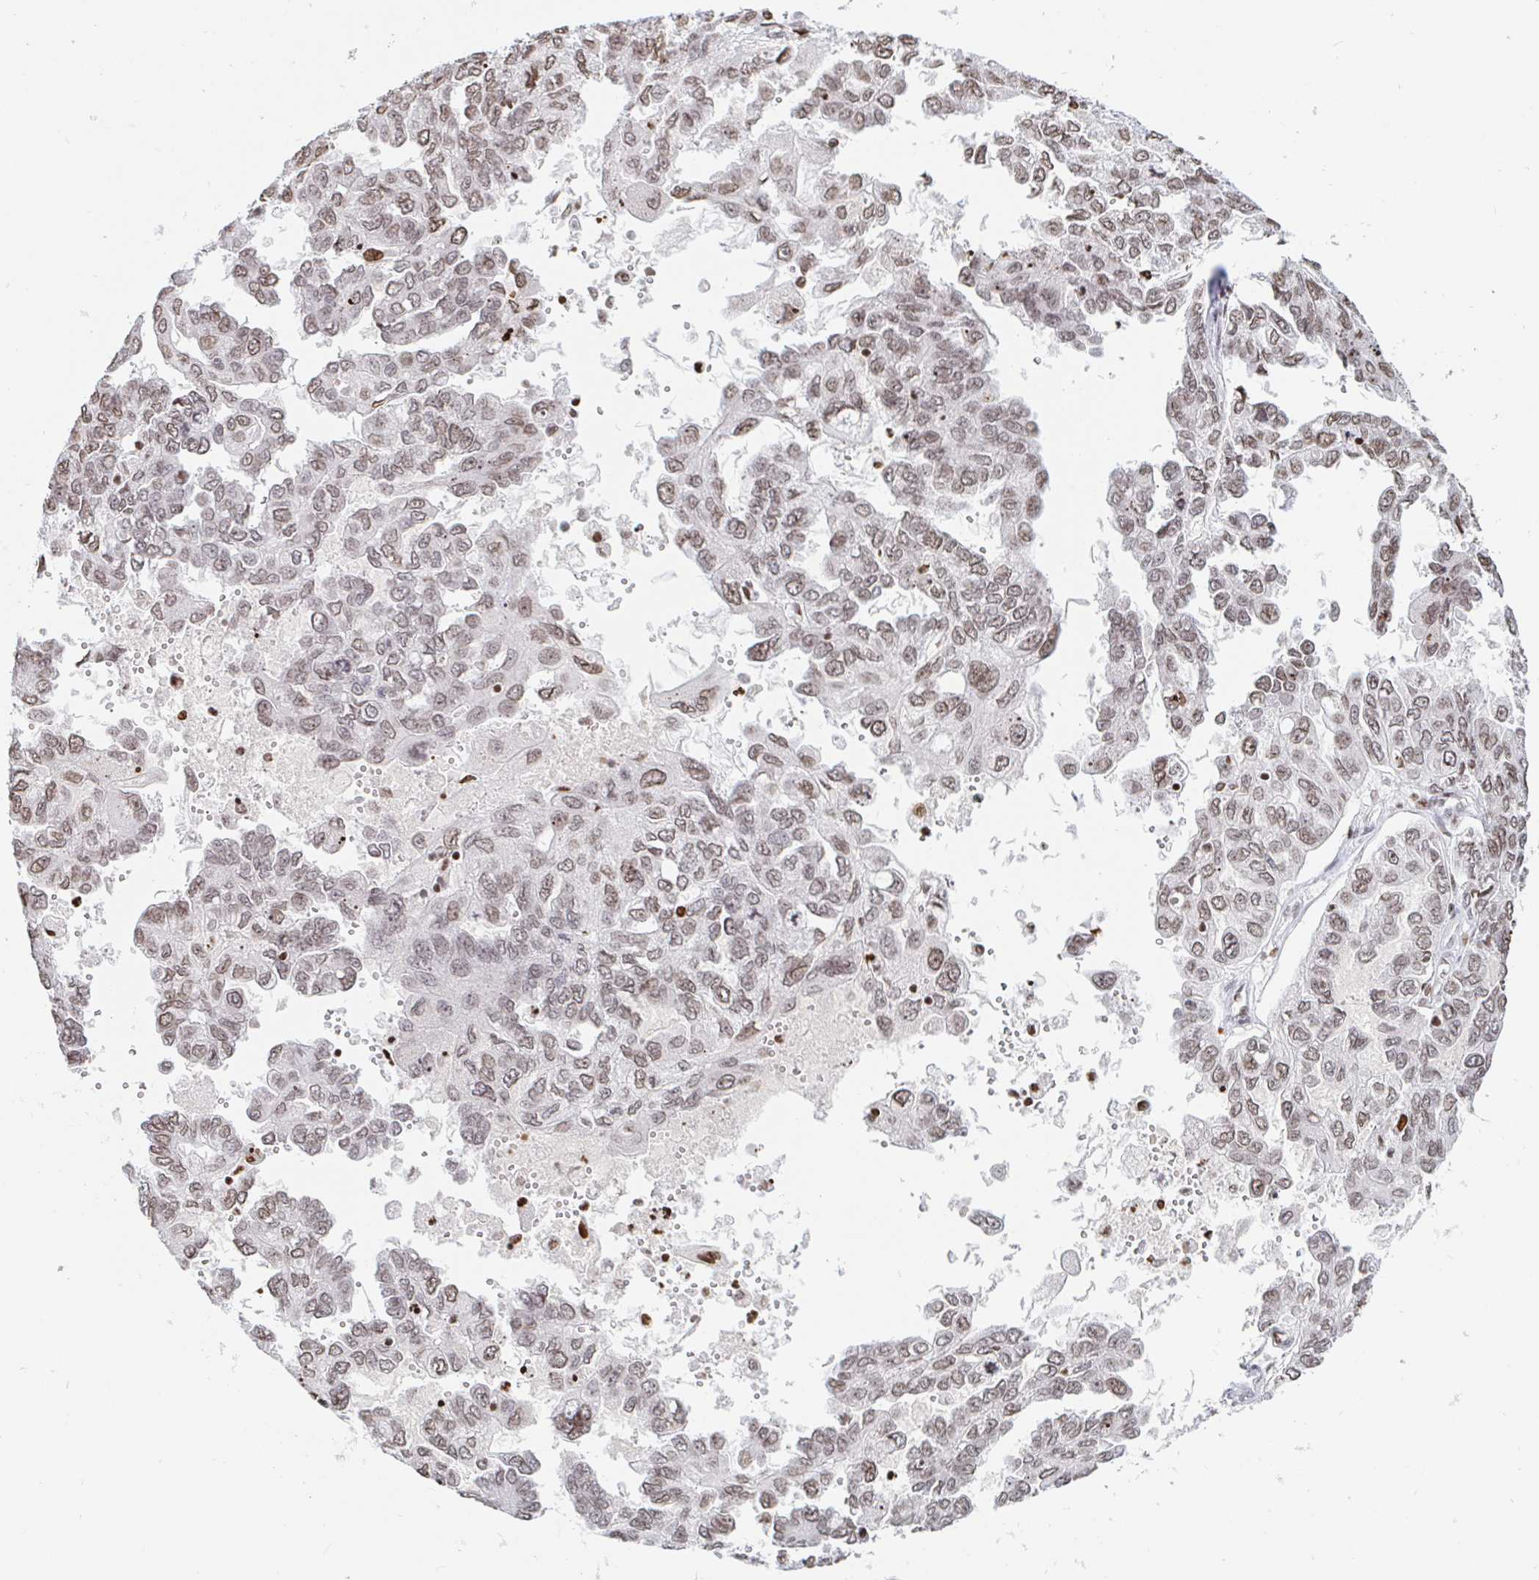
{"staining": {"intensity": "moderate", "quantity": "25%-75%", "location": "nuclear"}, "tissue": "ovarian cancer", "cell_type": "Tumor cells", "image_type": "cancer", "snomed": [{"axis": "morphology", "description": "Cystadenocarcinoma, serous, NOS"}, {"axis": "topography", "description": "Ovary"}], "caption": "This image demonstrates serous cystadenocarcinoma (ovarian) stained with immunohistochemistry to label a protein in brown. The nuclear of tumor cells show moderate positivity for the protein. Nuclei are counter-stained blue.", "gene": "HOXC10", "patient": {"sex": "female", "age": 53}}